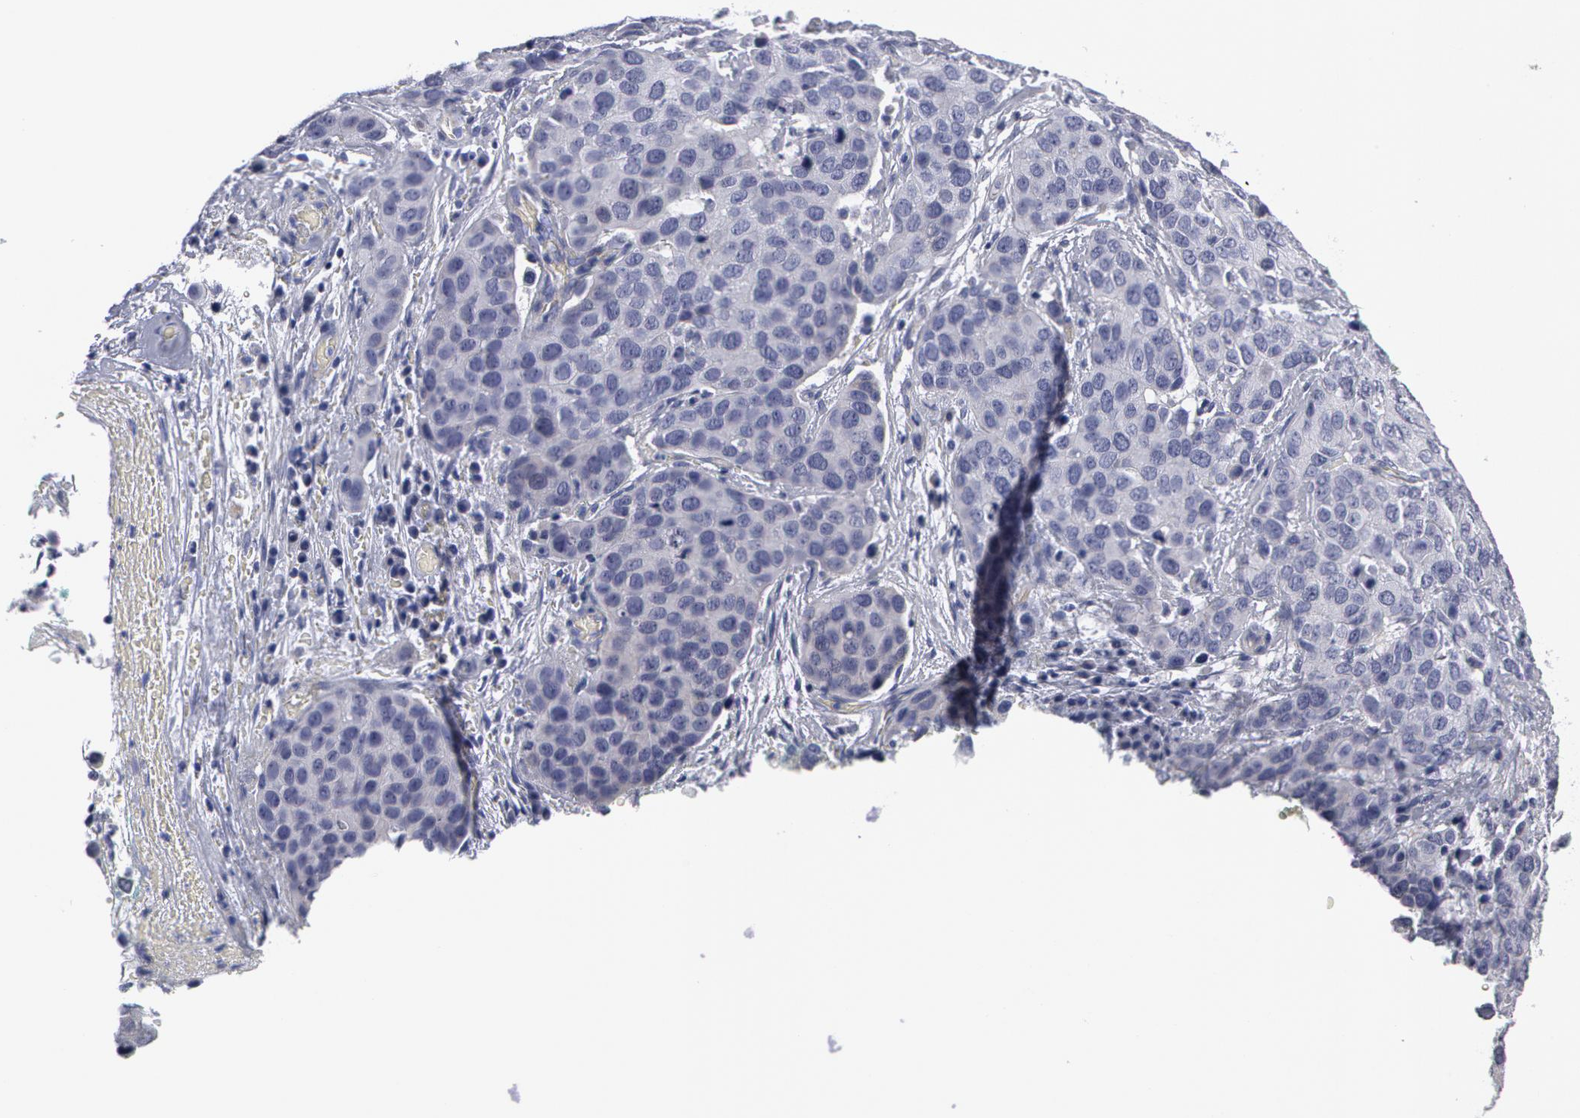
{"staining": {"intensity": "negative", "quantity": "none", "location": "none"}, "tissue": "cervical cancer", "cell_type": "Tumor cells", "image_type": "cancer", "snomed": [{"axis": "morphology", "description": "Squamous cell carcinoma, NOS"}, {"axis": "topography", "description": "Cervix"}], "caption": "There is no significant staining in tumor cells of cervical cancer.", "gene": "SMC1B", "patient": {"sex": "female", "age": 54}}